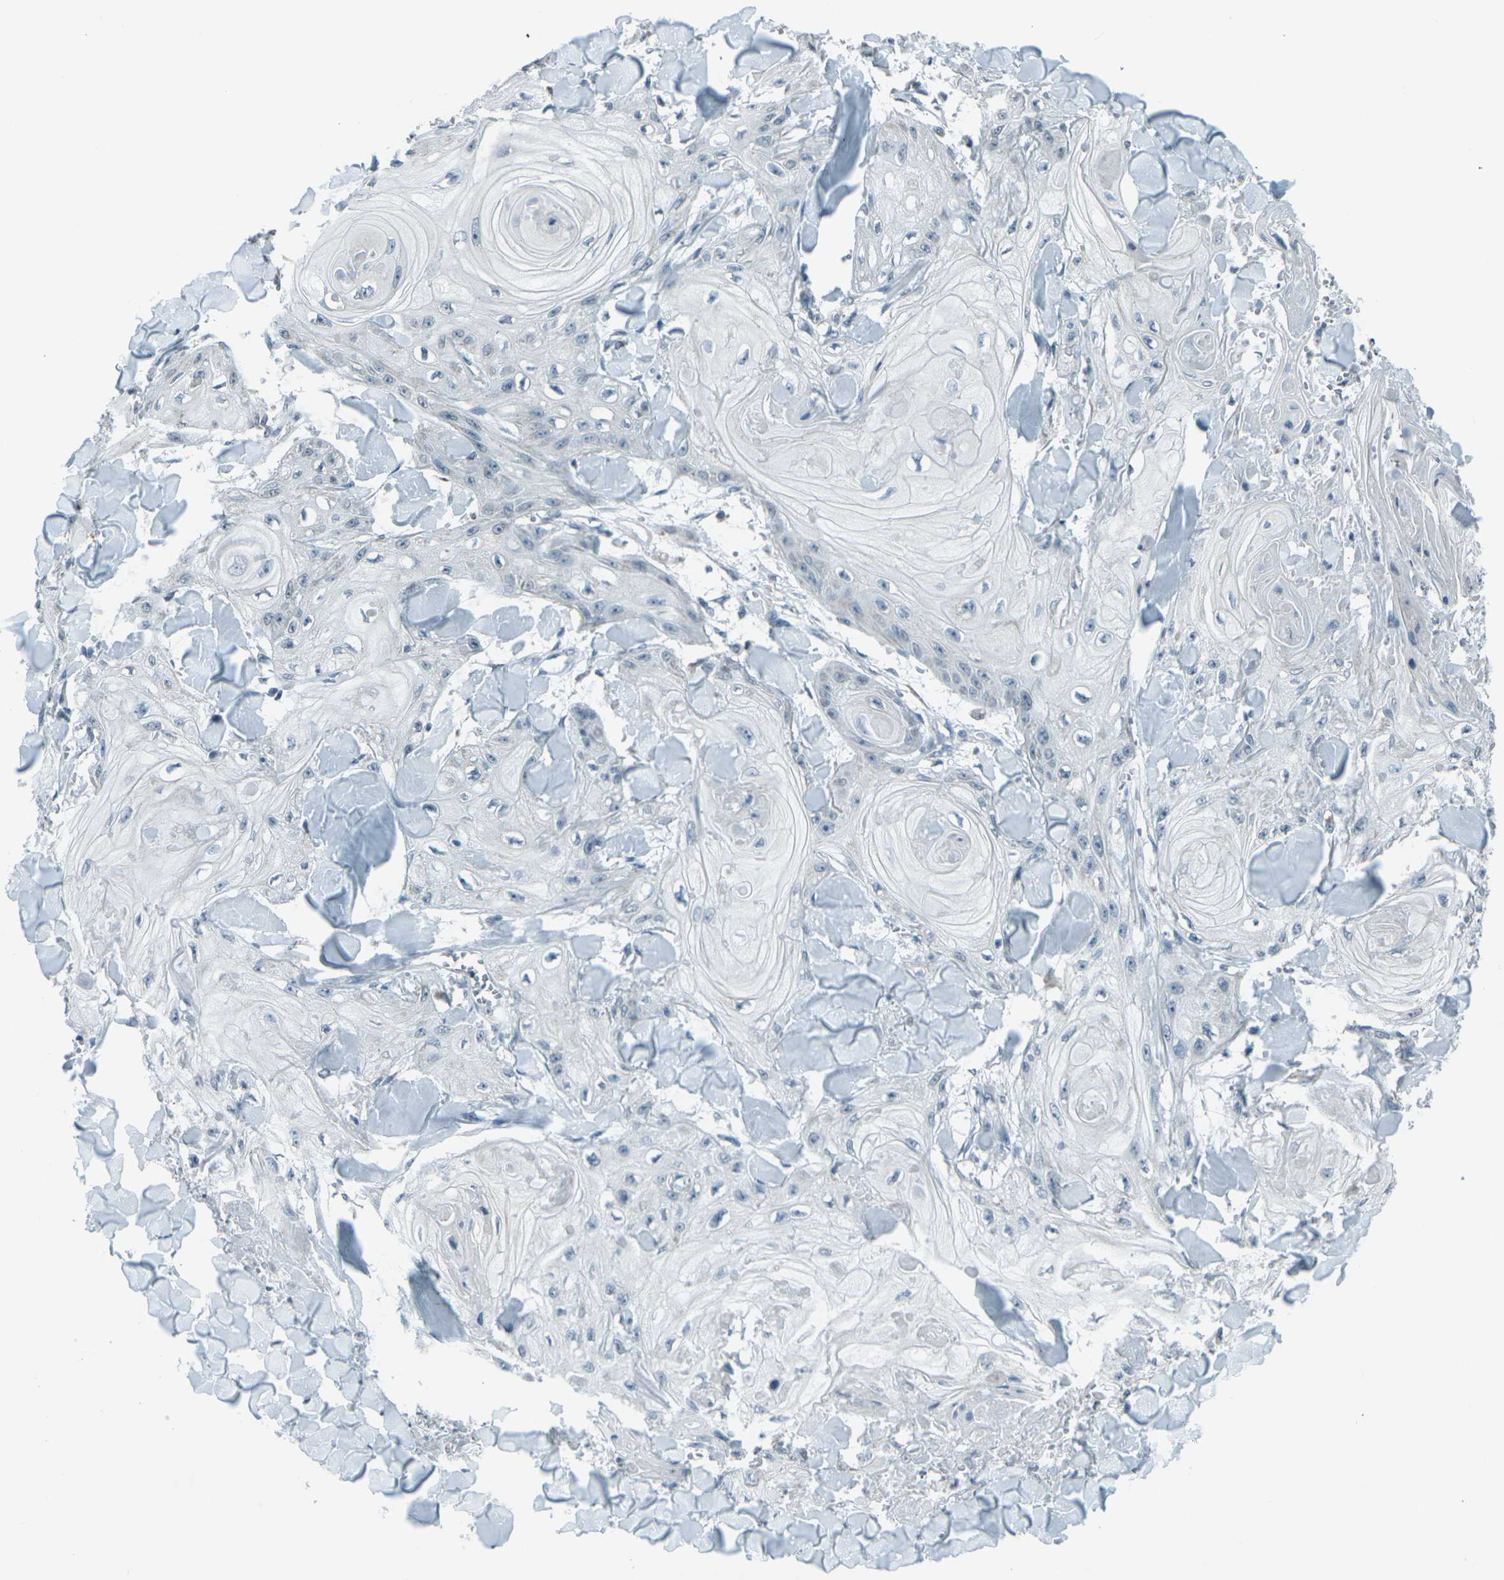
{"staining": {"intensity": "negative", "quantity": "none", "location": "none"}, "tissue": "skin cancer", "cell_type": "Tumor cells", "image_type": "cancer", "snomed": [{"axis": "morphology", "description": "Squamous cell carcinoma, NOS"}, {"axis": "topography", "description": "Skin"}], "caption": "This histopathology image is of squamous cell carcinoma (skin) stained with immunohistochemistry (IHC) to label a protein in brown with the nuclei are counter-stained blue. There is no positivity in tumor cells.", "gene": "H2BC1", "patient": {"sex": "male", "age": 74}}